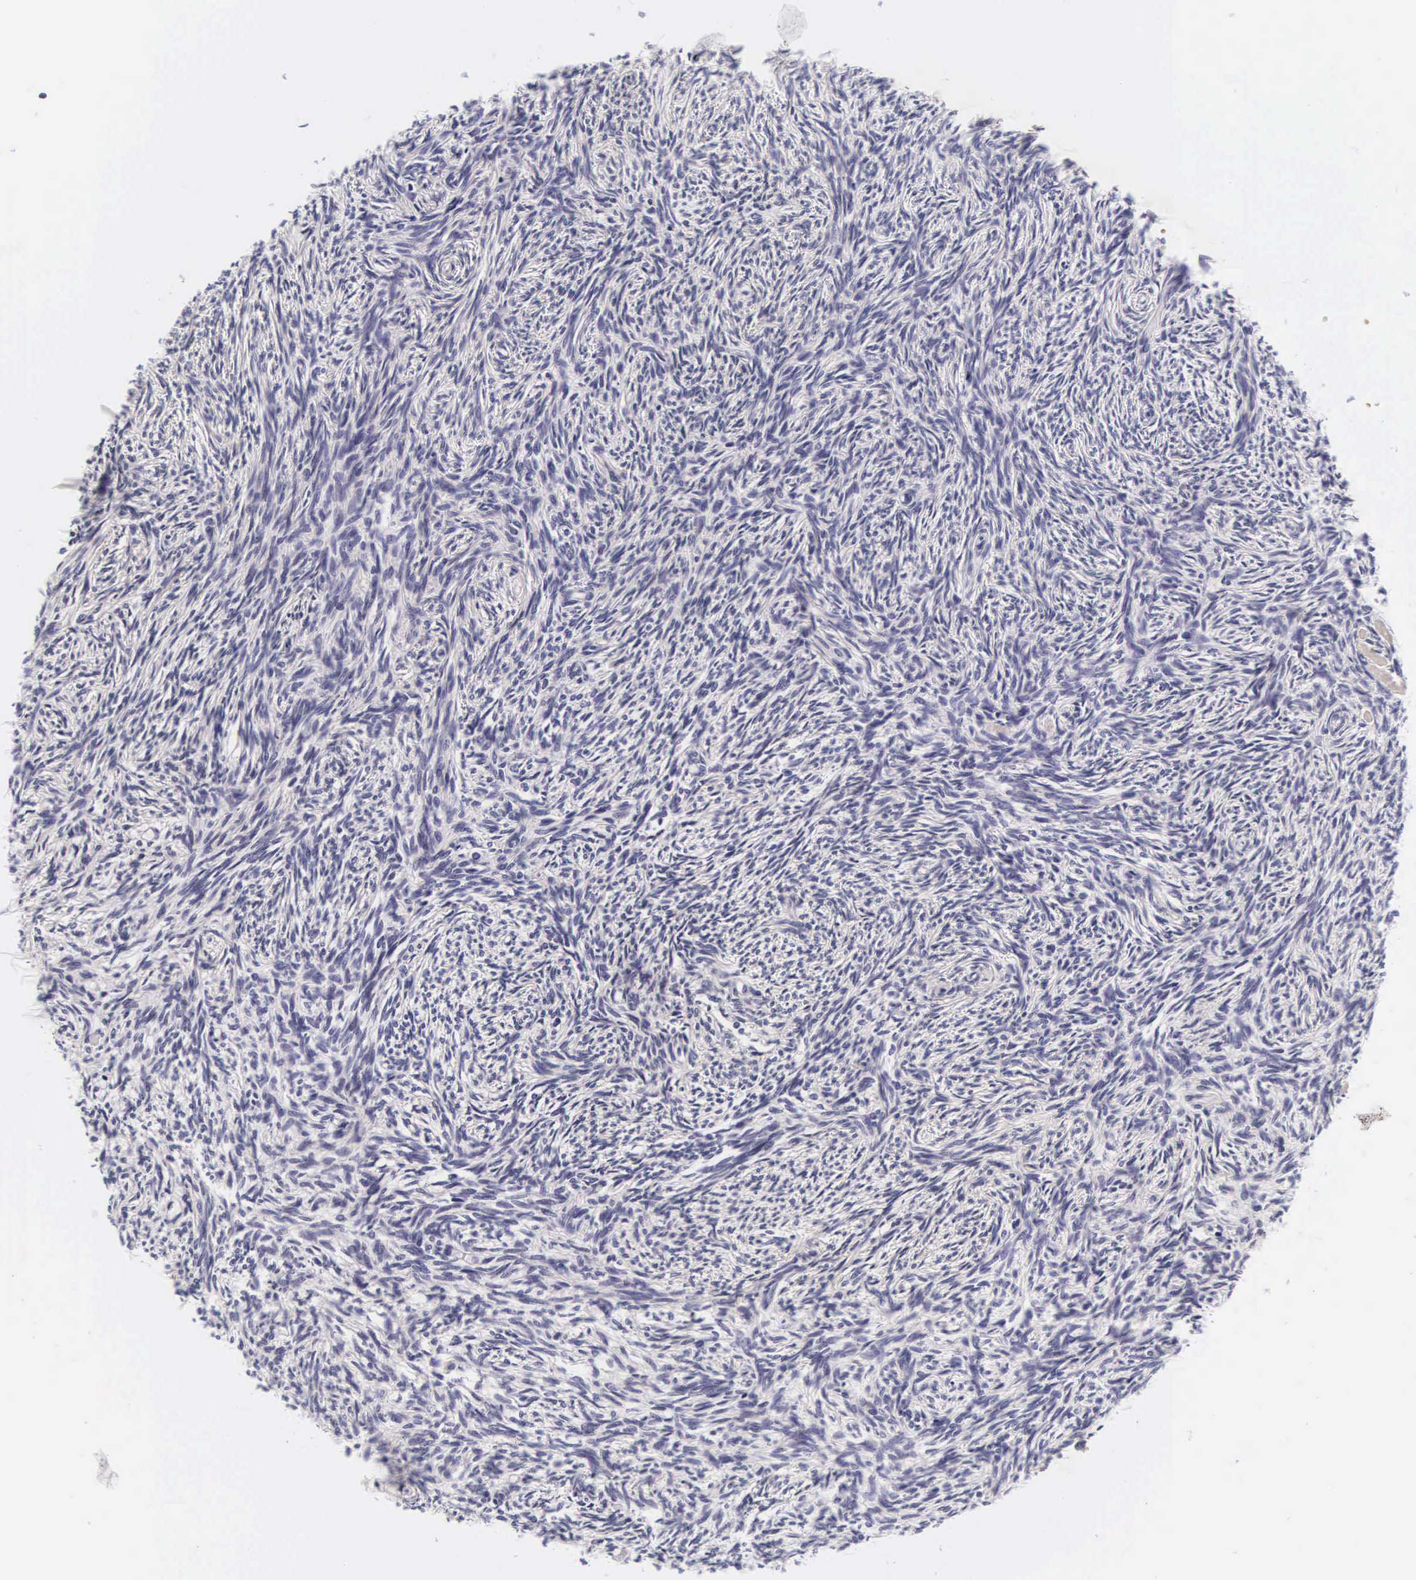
{"staining": {"intensity": "negative", "quantity": "none", "location": "none"}, "tissue": "ovary", "cell_type": "Ovarian stroma cells", "image_type": "normal", "snomed": [{"axis": "morphology", "description": "Normal tissue, NOS"}, {"axis": "topography", "description": "Ovary"}], "caption": "The micrograph reveals no staining of ovarian stroma cells in unremarkable ovary. Brightfield microscopy of immunohistochemistry (IHC) stained with DAB (brown) and hematoxylin (blue), captured at high magnification.", "gene": "PHETA2", "patient": {"sex": "female", "age": 54}}